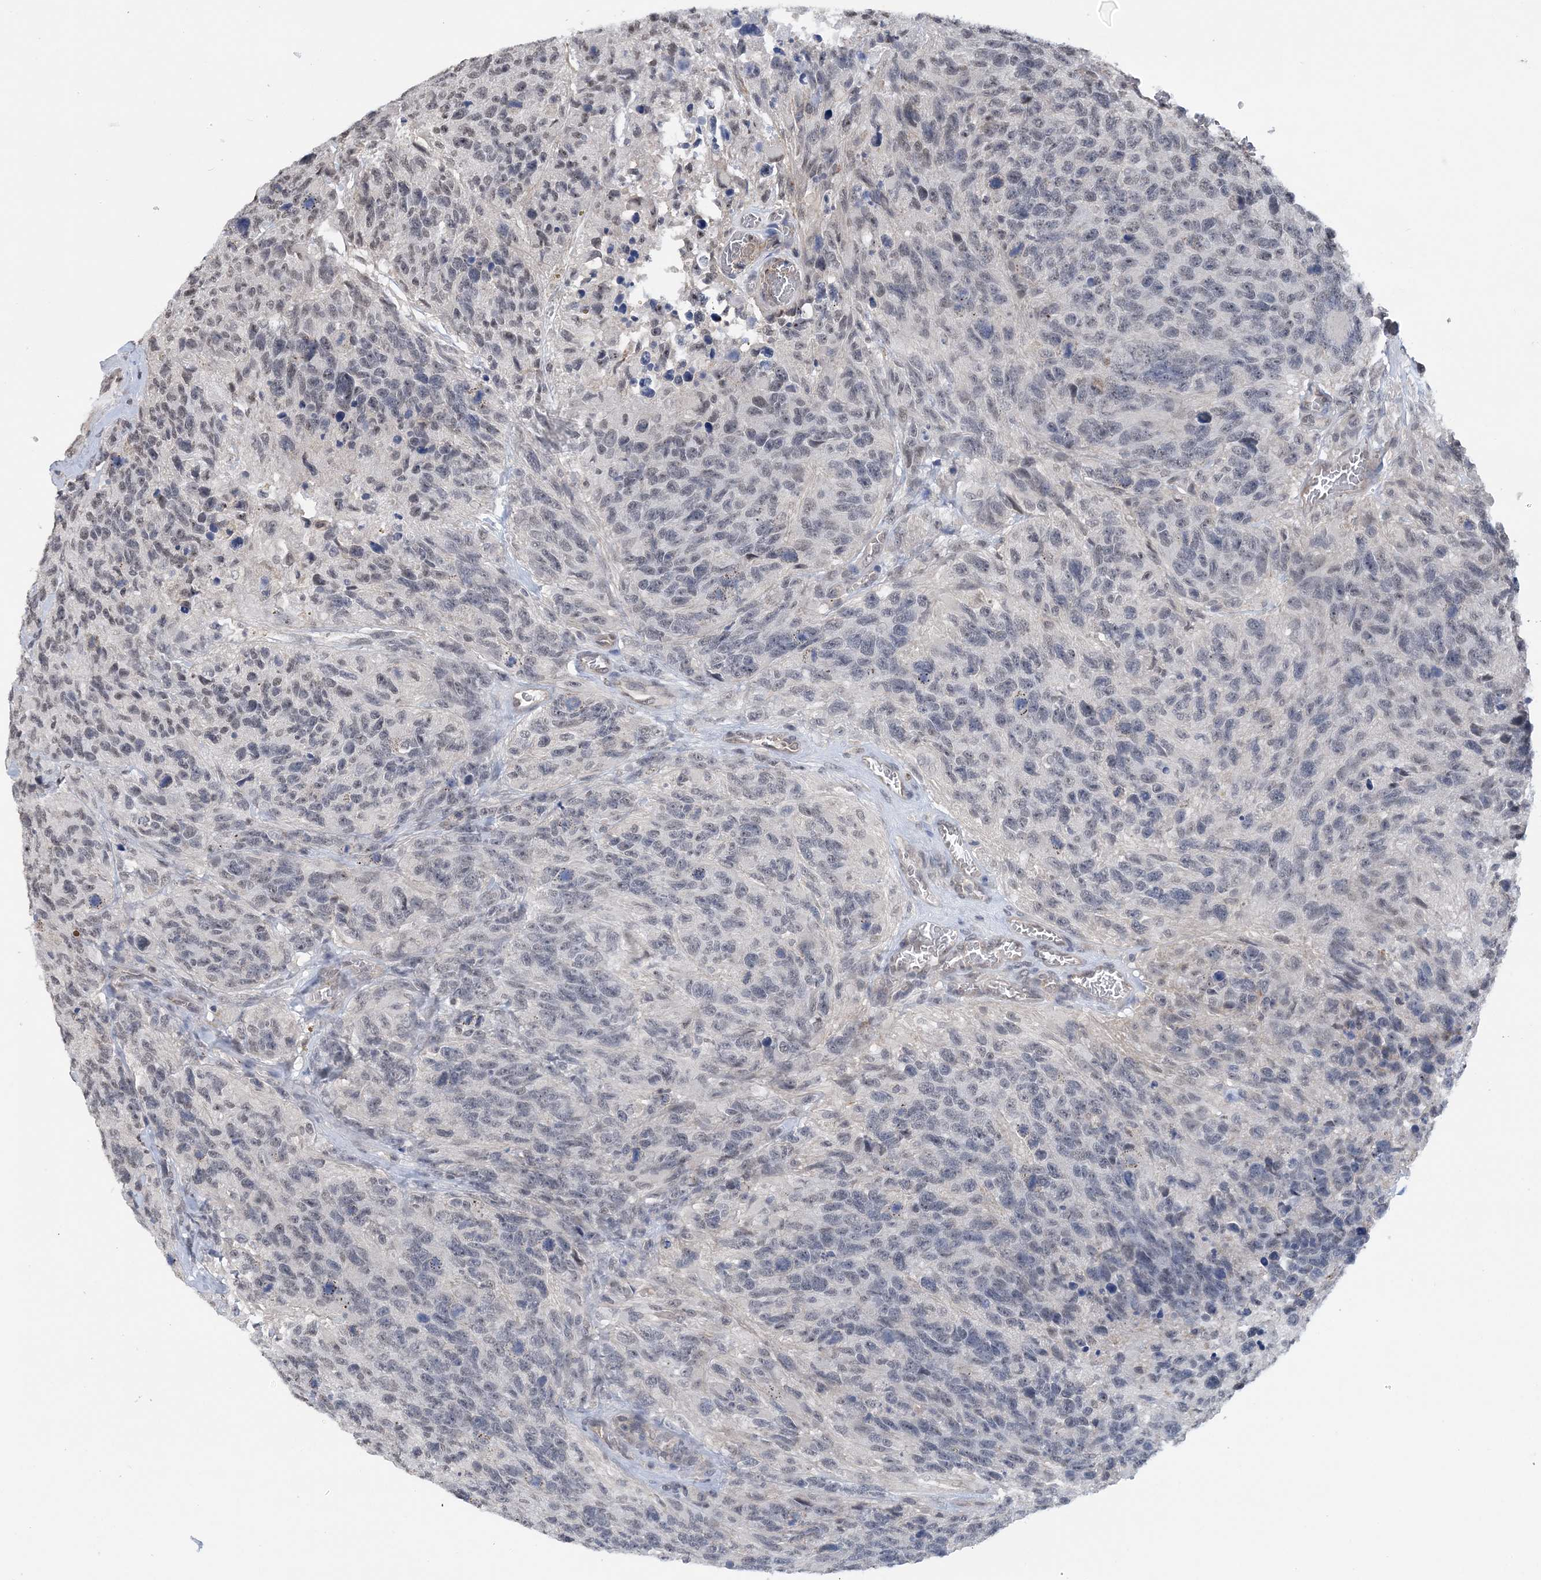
{"staining": {"intensity": "negative", "quantity": "none", "location": "none"}, "tissue": "glioma", "cell_type": "Tumor cells", "image_type": "cancer", "snomed": [{"axis": "morphology", "description": "Glioma, malignant, High grade"}, {"axis": "topography", "description": "Brain"}], "caption": "Glioma stained for a protein using immunohistochemistry (IHC) displays no expression tumor cells.", "gene": "CCDC152", "patient": {"sex": "male", "age": 69}}